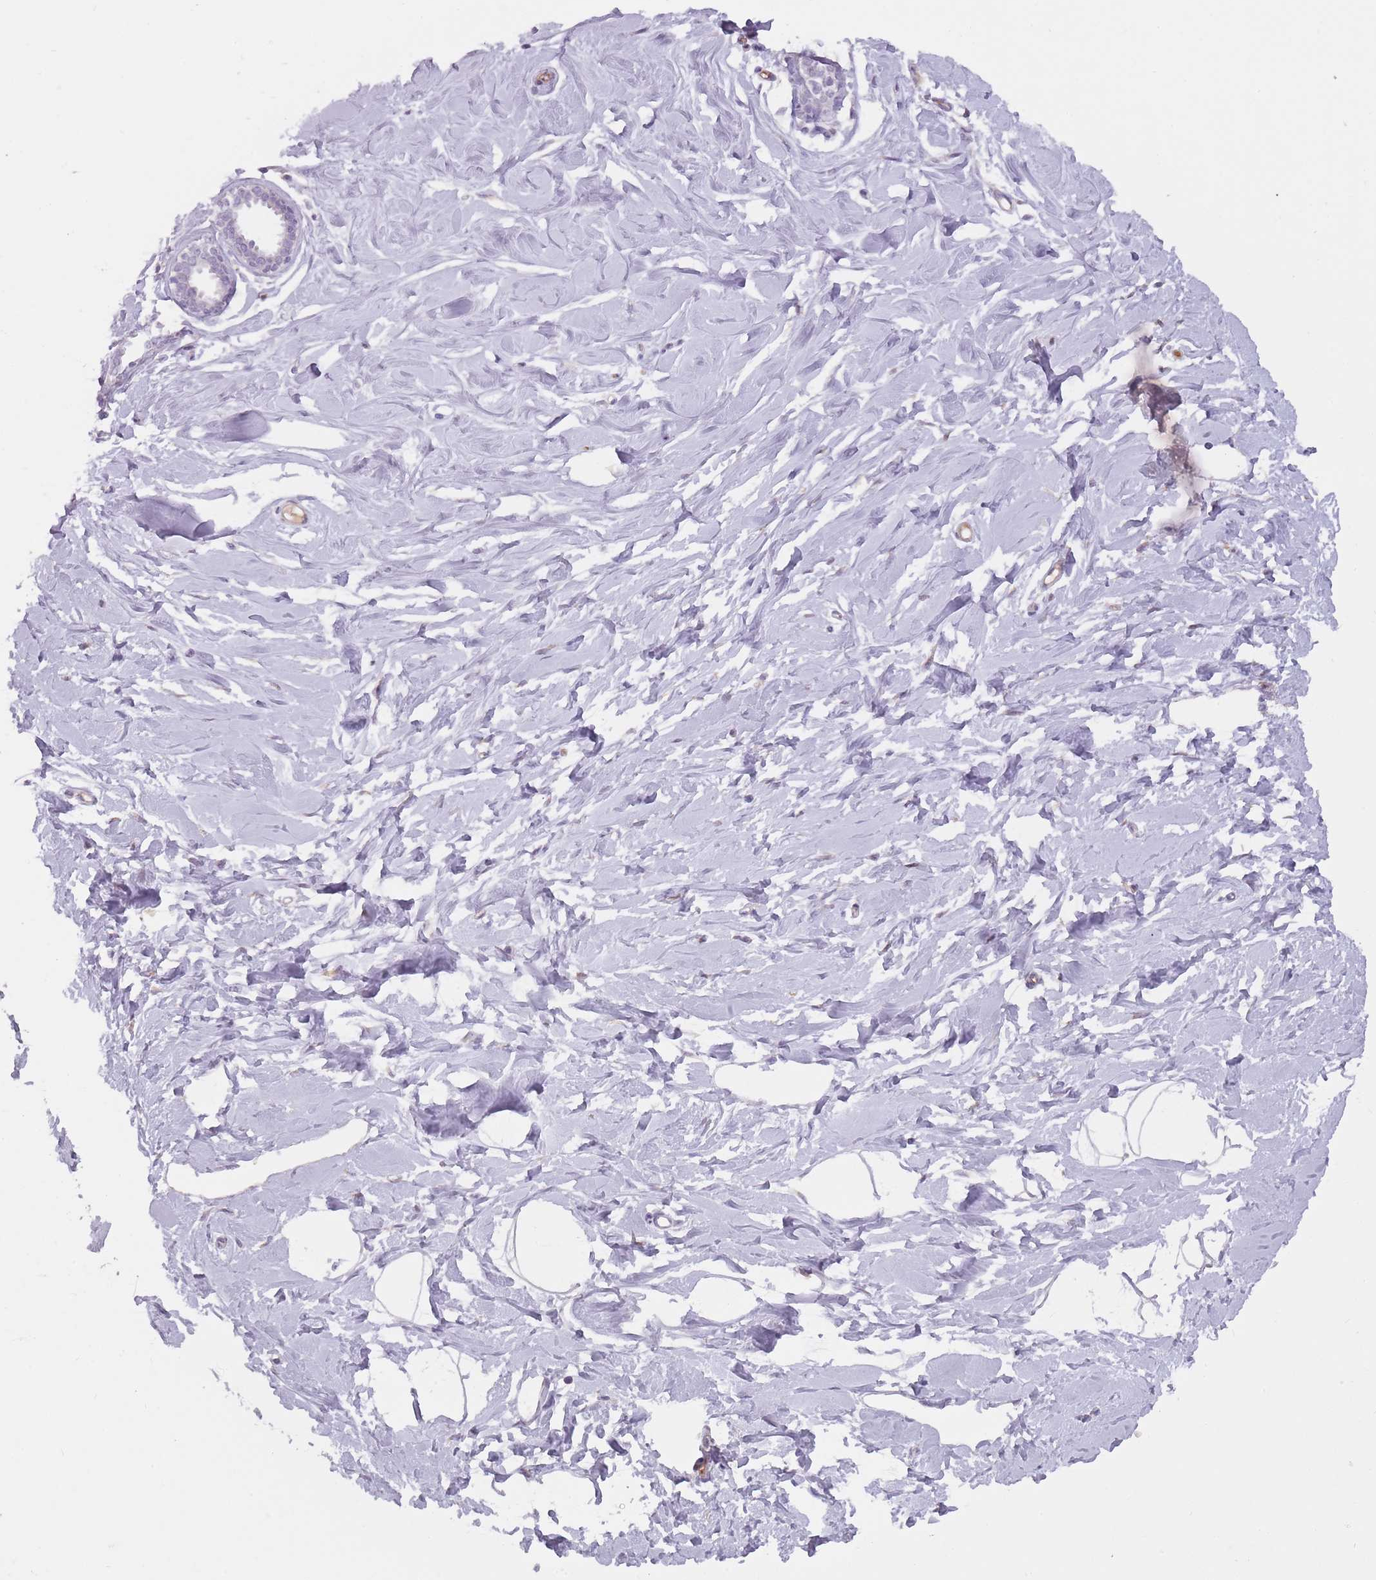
{"staining": {"intensity": "negative", "quantity": "none", "location": "none"}, "tissue": "breast", "cell_type": "Adipocytes", "image_type": "normal", "snomed": [{"axis": "morphology", "description": "Normal tissue, NOS"}, {"axis": "topography", "description": "Breast"}], "caption": "This is an immunohistochemistry (IHC) histopathology image of benign human breast. There is no staining in adipocytes.", "gene": "PGRMC2", "patient": {"sex": "female", "age": 23}}